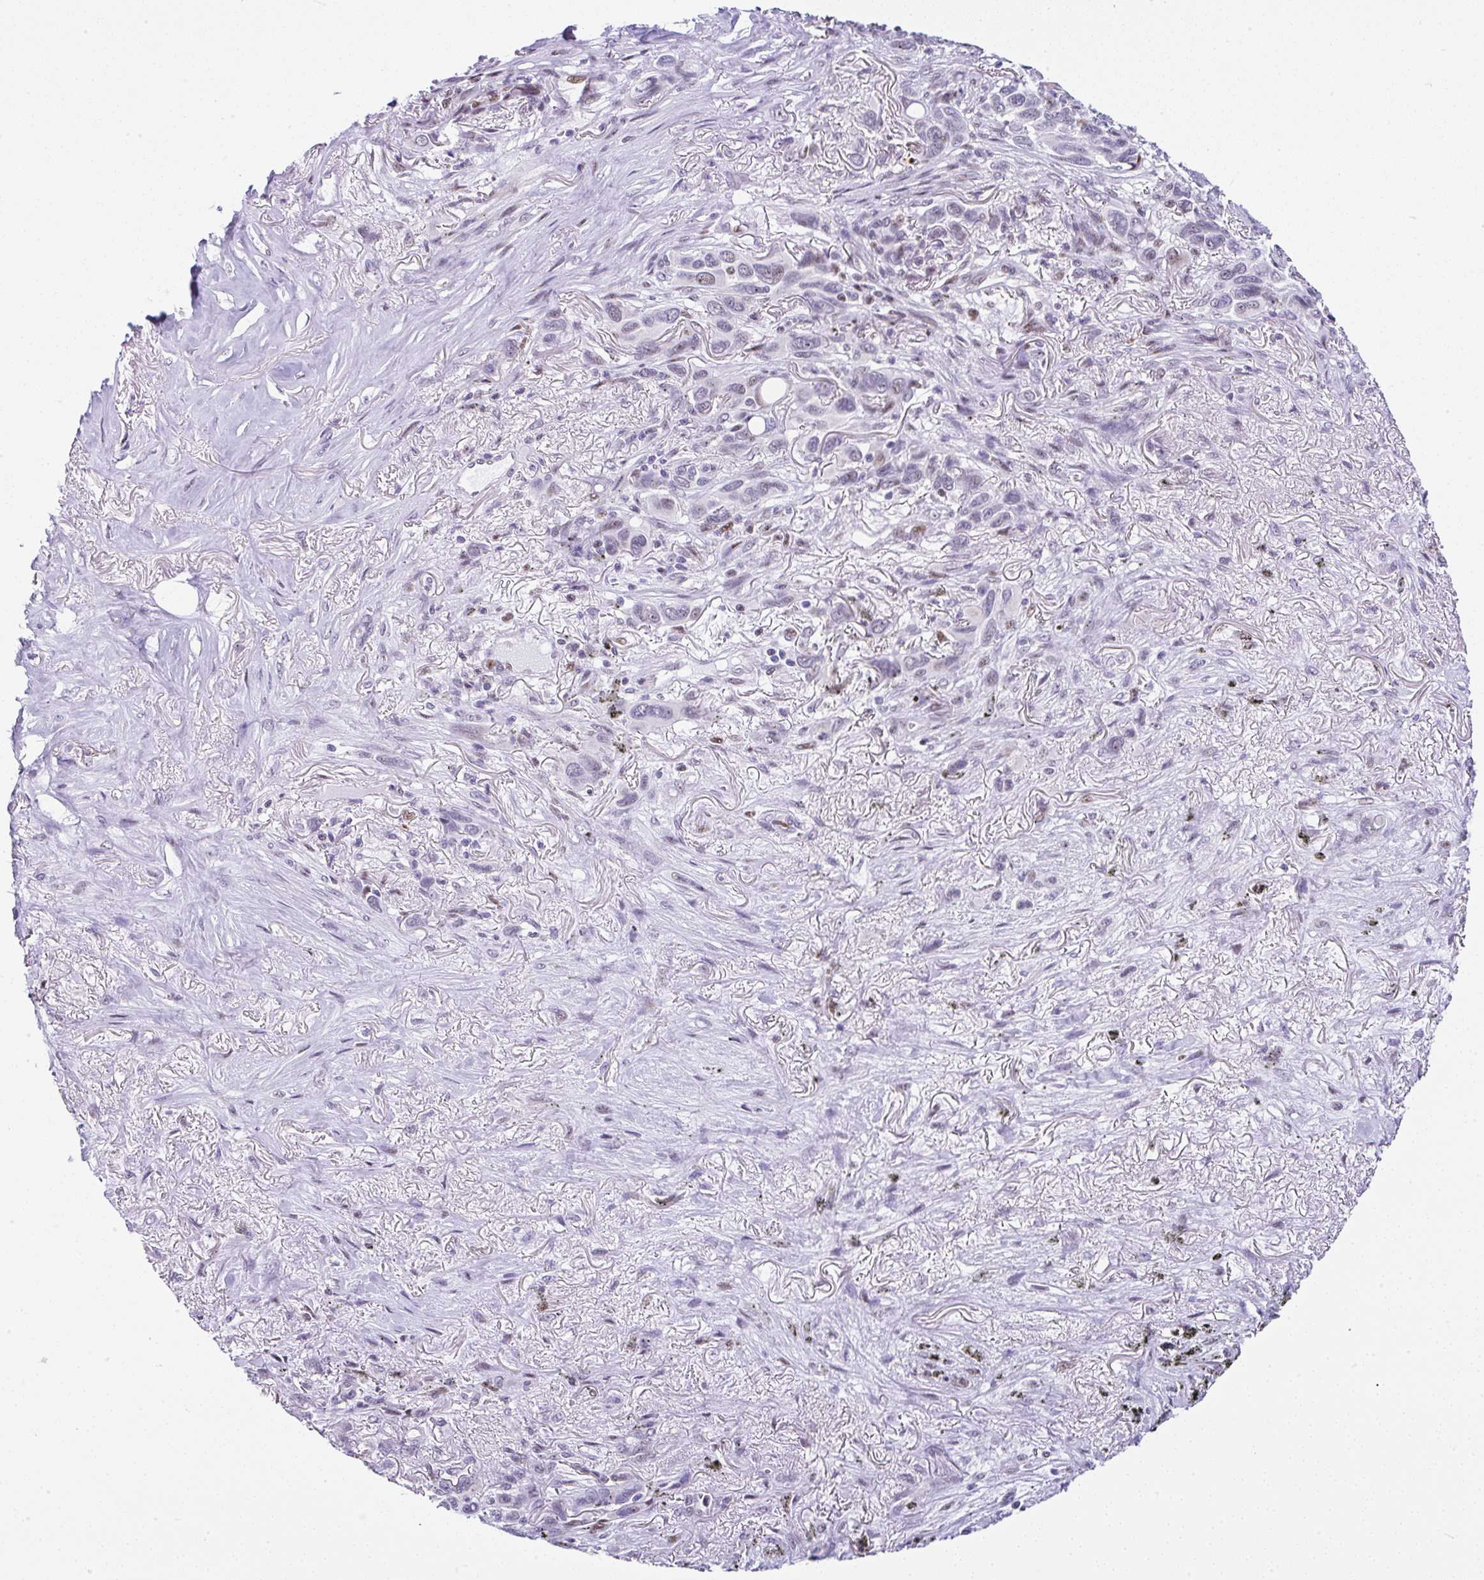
{"staining": {"intensity": "weak", "quantity": "<25%", "location": "nuclear"}, "tissue": "melanoma", "cell_type": "Tumor cells", "image_type": "cancer", "snomed": [{"axis": "morphology", "description": "Malignant melanoma, Metastatic site"}, {"axis": "topography", "description": "Lung"}], "caption": "Immunohistochemistry (IHC) photomicrograph of neoplastic tissue: human melanoma stained with DAB (3,3'-diaminobenzidine) displays no significant protein expression in tumor cells.", "gene": "NR1D2", "patient": {"sex": "male", "age": 48}}